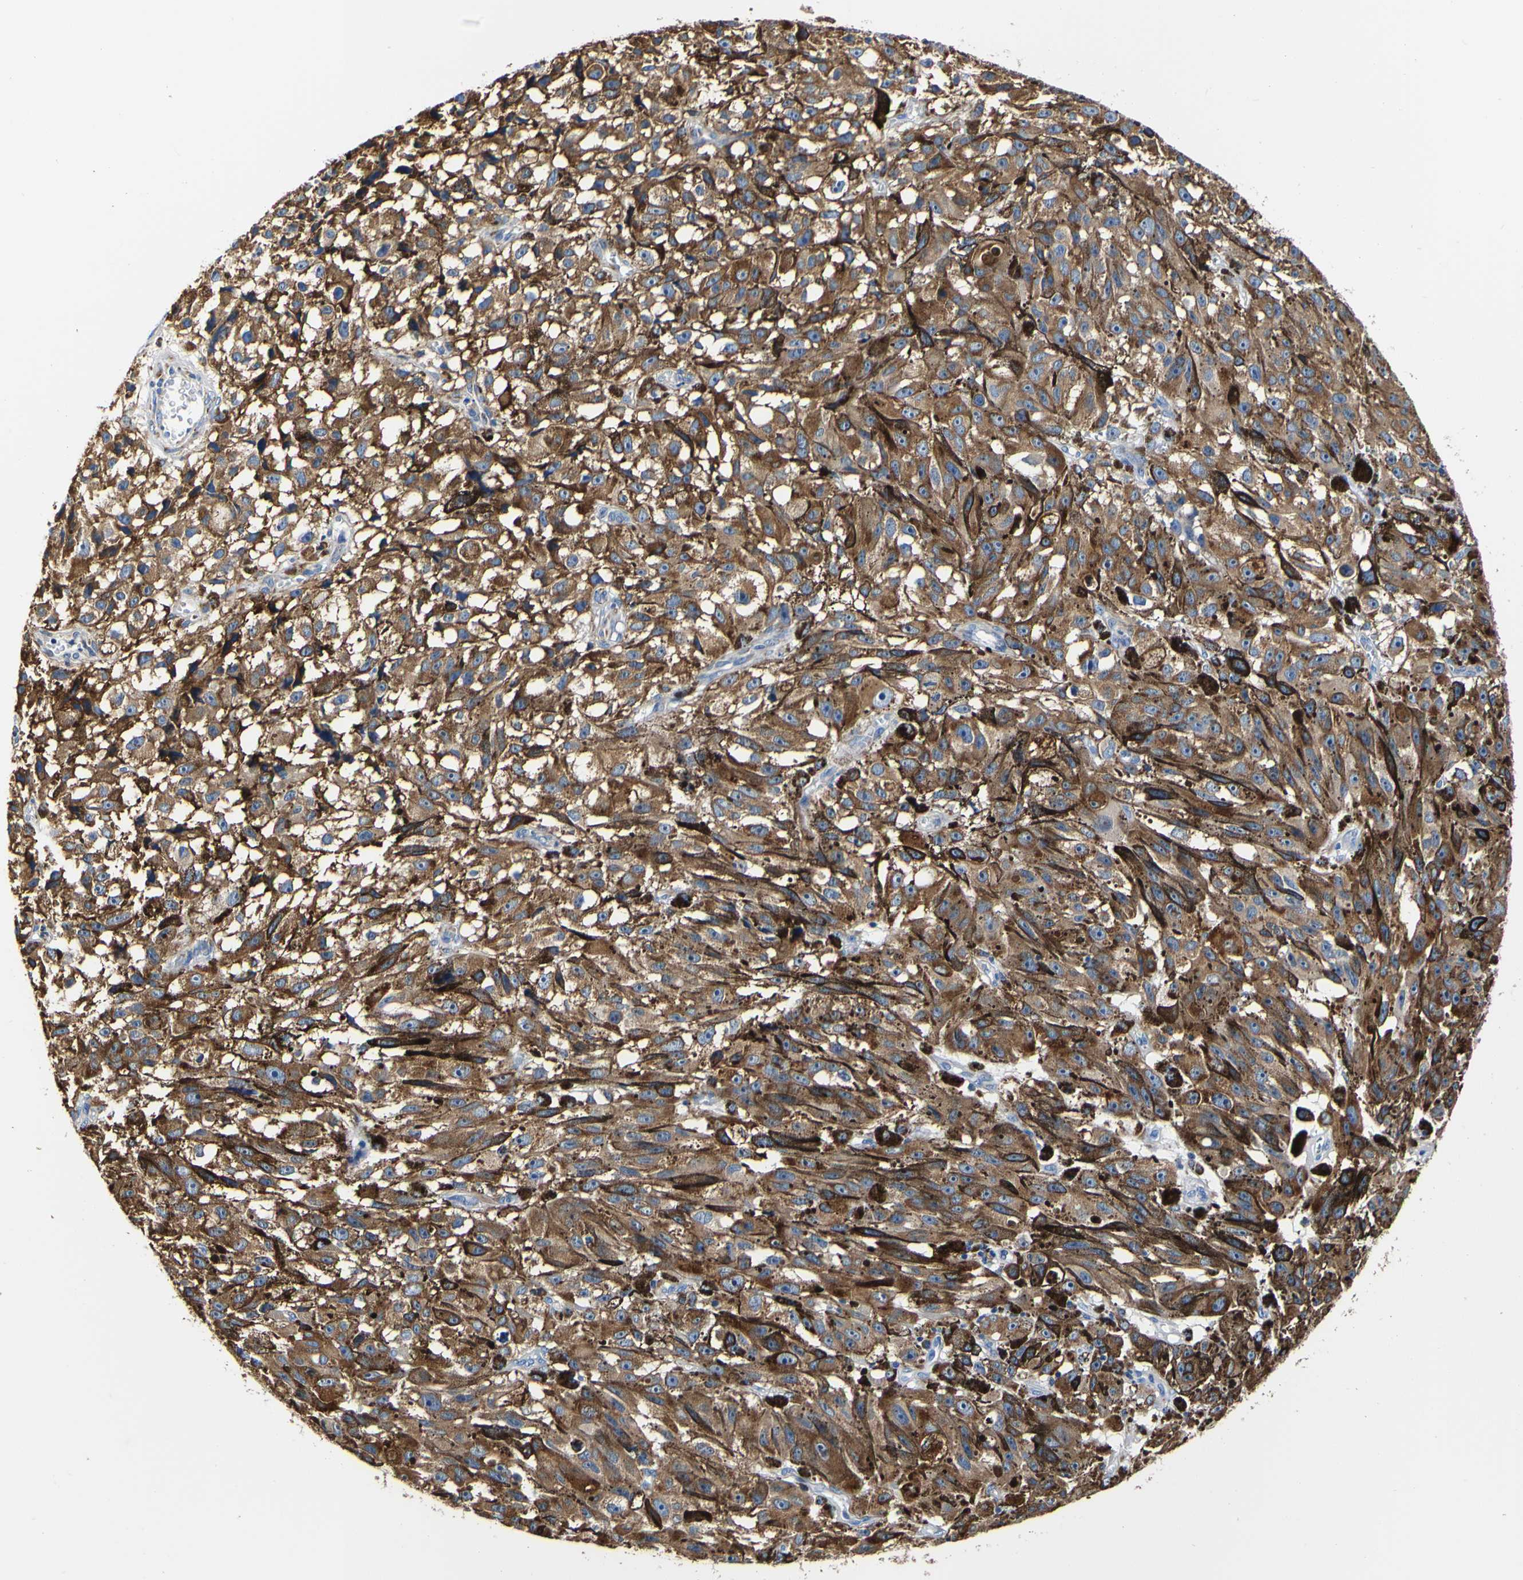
{"staining": {"intensity": "strong", "quantity": ">75%", "location": "cytoplasmic/membranous"}, "tissue": "melanoma", "cell_type": "Tumor cells", "image_type": "cancer", "snomed": [{"axis": "morphology", "description": "Malignant melanoma, NOS"}, {"axis": "topography", "description": "Skin"}], "caption": "Malignant melanoma stained with a brown dye displays strong cytoplasmic/membranous positive positivity in about >75% of tumor cells.", "gene": "P4HB", "patient": {"sex": "female", "age": 104}}